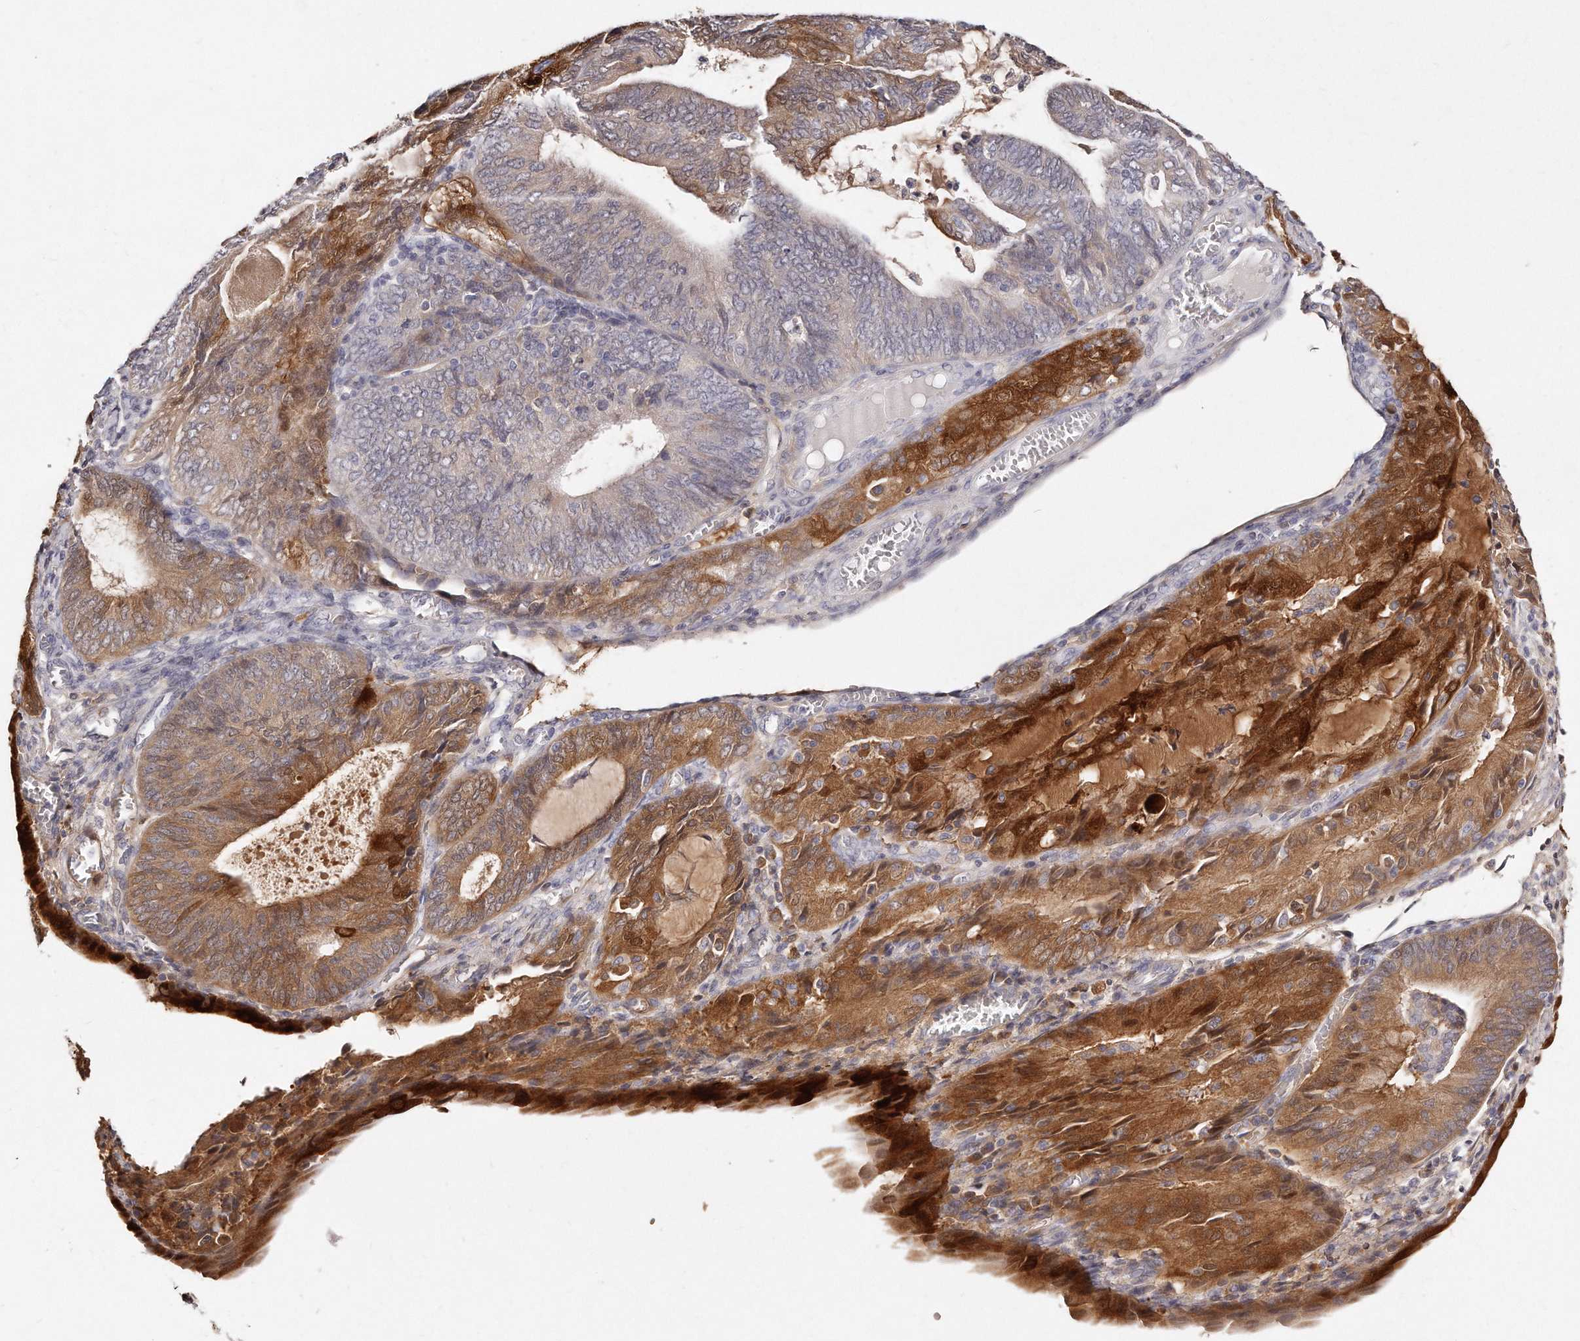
{"staining": {"intensity": "moderate", "quantity": "25%-75%", "location": "cytoplasmic/membranous"}, "tissue": "endometrial cancer", "cell_type": "Tumor cells", "image_type": "cancer", "snomed": [{"axis": "morphology", "description": "Adenocarcinoma, NOS"}, {"axis": "topography", "description": "Endometrium"}], "caption": "The image demonstrates immunohistochemical staining of endometrial adenocarcinoma. There is moderate cytoplasmic/membranous staining is identified in approximately 25%-75% of tumor cells.", "gene": "GDA", "patient": {"sex": "female", "age": 81}}